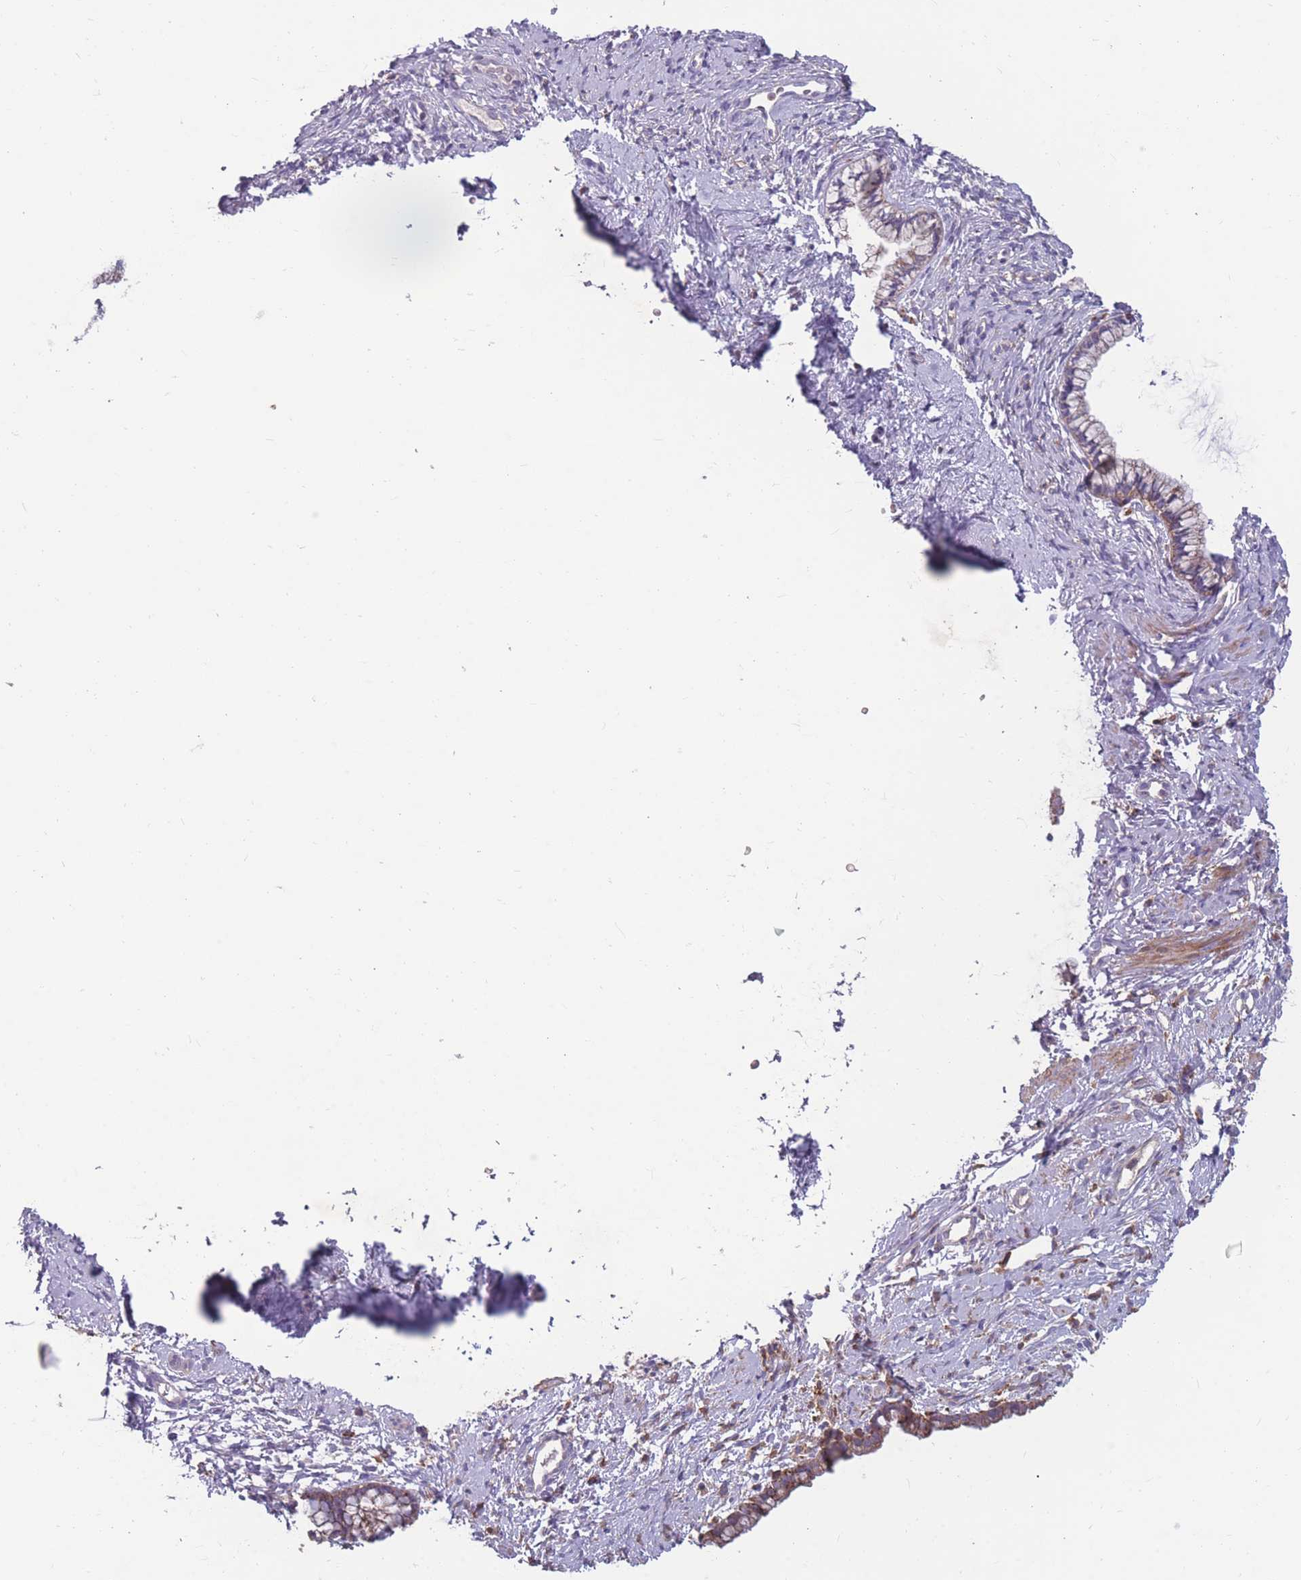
{"staining": {"intensity": "moderate", "quantity": "25%-75%", "location": "cytoplasmic/membranous"}, "tissue": "cervix", "cell_type": "Glandular cells", "image_type": "normal", "snomed": [{"axis": "morphology", "description": "Normal tissue, NOS"}, {"axis": "topography", "description": "Cervix"}], "caption": "Brown immunohistochemical staining in benign cervix exhibits moderate cytoplasmic/membranous expression in approximately 25%-75% of glandular cells. The staining is performed using DAB brown chromogen to label protein expression. The nuclei are counter-stained blue using hematoxylin.", "gene": "CD33", "patient": {"sex": "female", "age": 57}}